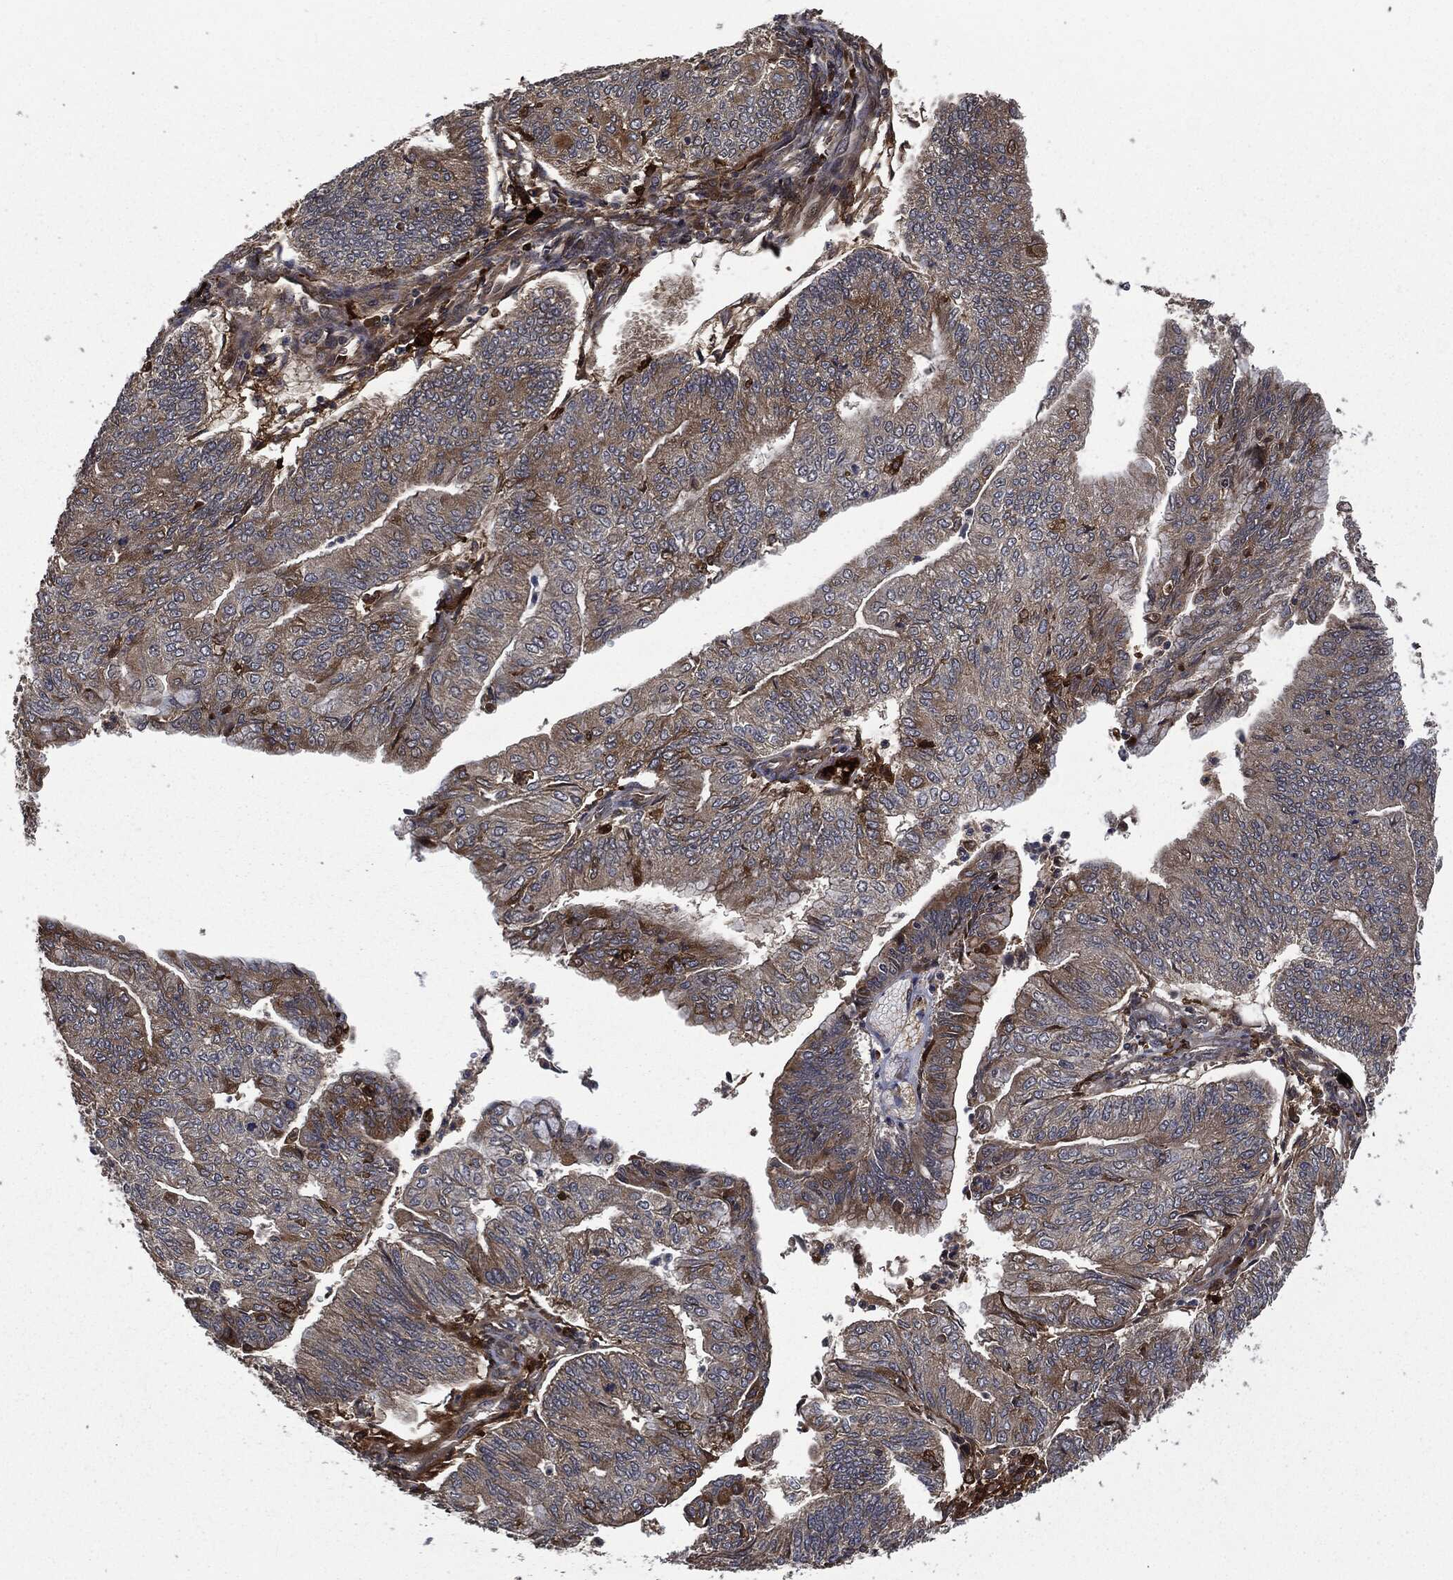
{"staining": {"intensity": "weak", "quantity": "<25%", "location": "cytoplasmic/membranous"}, "tissue": "endometrial cancer", "cell_type": "Tumor cells", "image_type": "cancer", "snomed": [{"axis": "morphology", "description": "Adenocarcinoma, NOS"}, {"axis": "topography", "description": "Endometrium"}], "caption": "Tumor cells show no significant staining in adenocarcinoma (endometrial).", "gene": "CRABP2", "patient": {"sex": "female", "age": 59}}